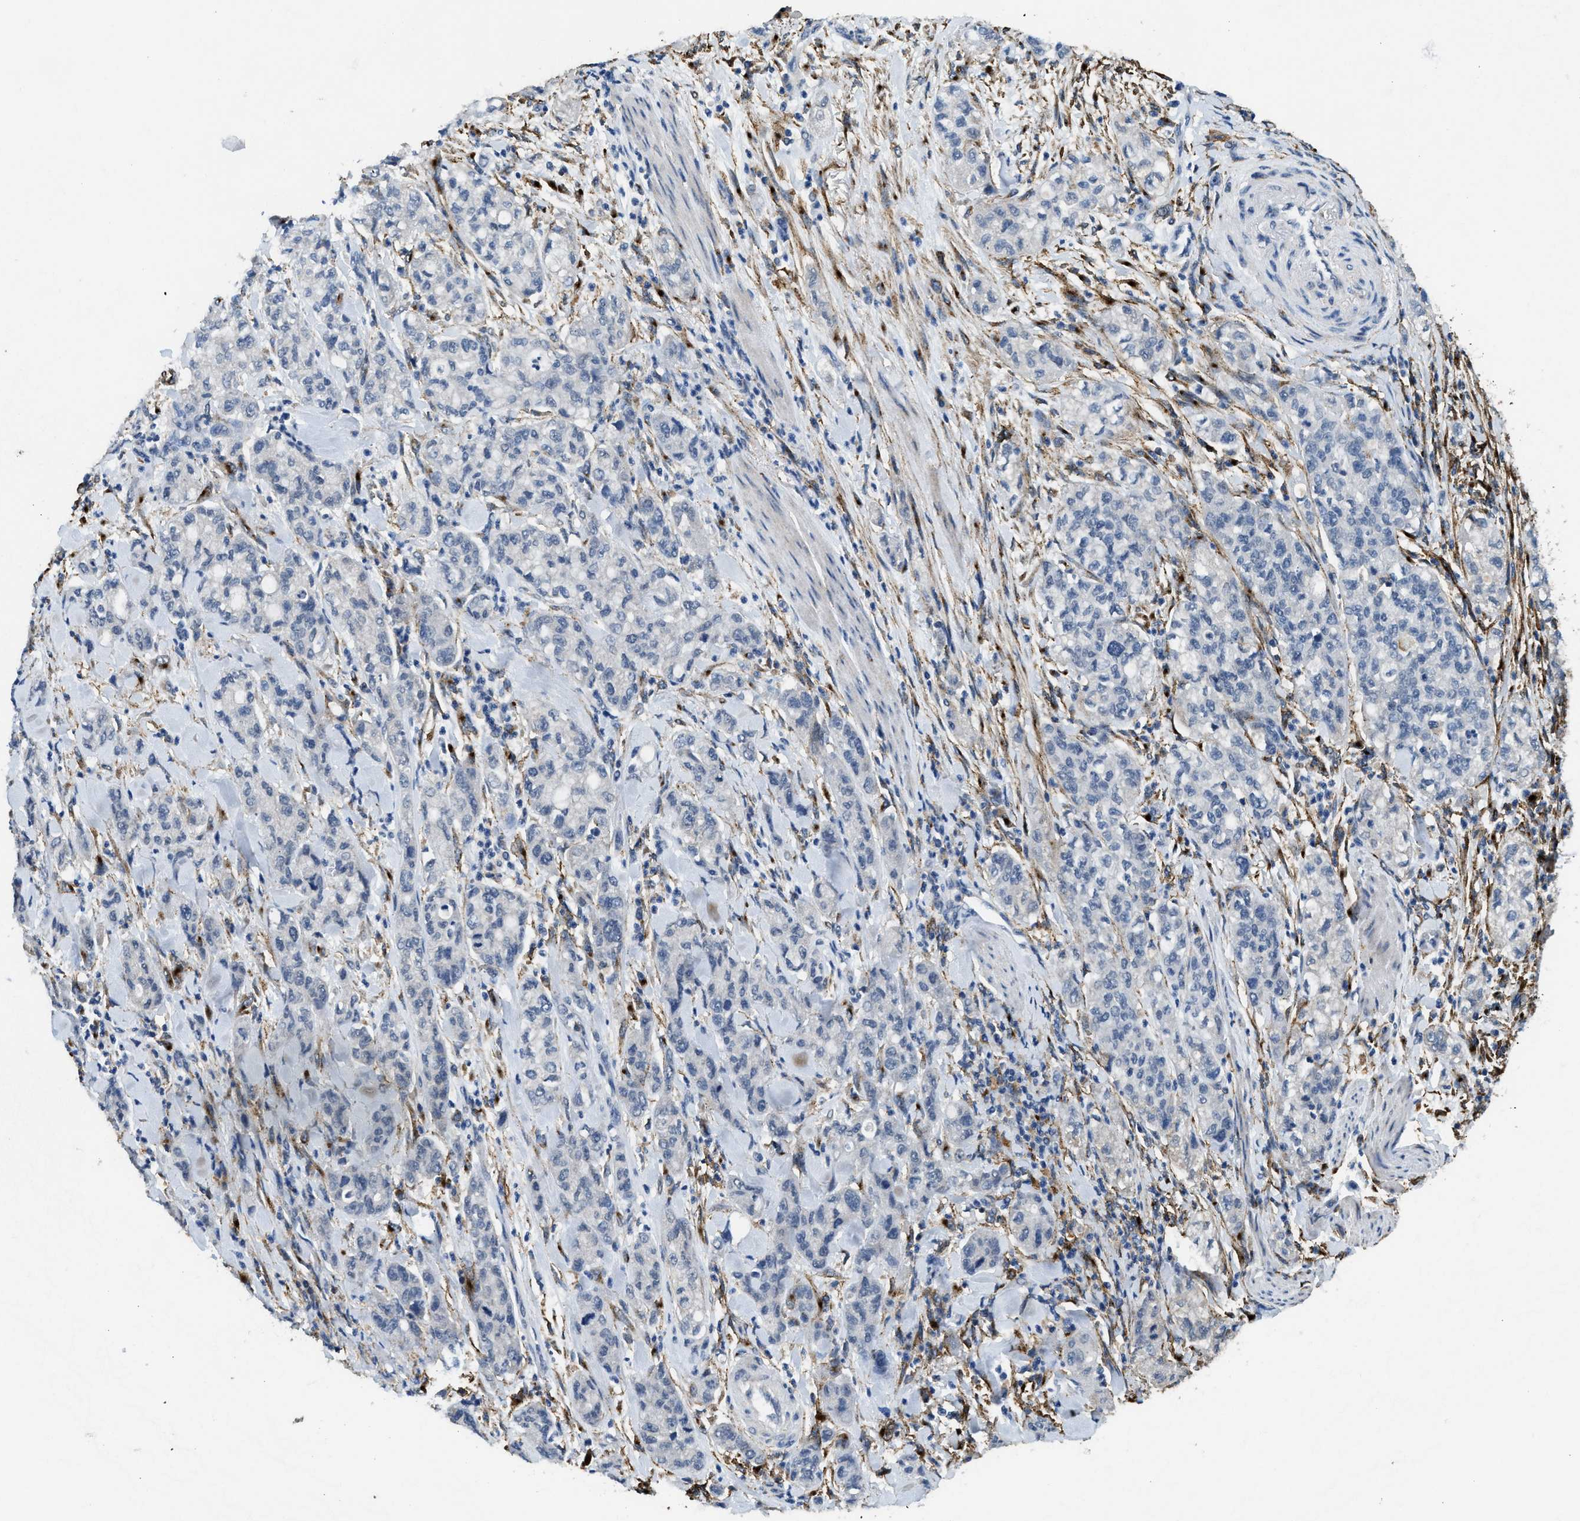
{"staining": {"intensity": "negative", "quantity": "none", "location": "none"}, "tissue": "pancreatic cancer", "cell_type": "Tumor cells", "image_type": "cancer", "snomed": [{"axis": "morphology", "description": "Adenocarcinoma, NOS"}, {"axis": "topography", "description": "Pancreas"}], "caption": "IHC image of human pancreatic cancer stained for a protein (brown), which exhibits no expression in tumor cells.", "gene": "LRP1", "patient": {"sex": "female", "age": 78}}